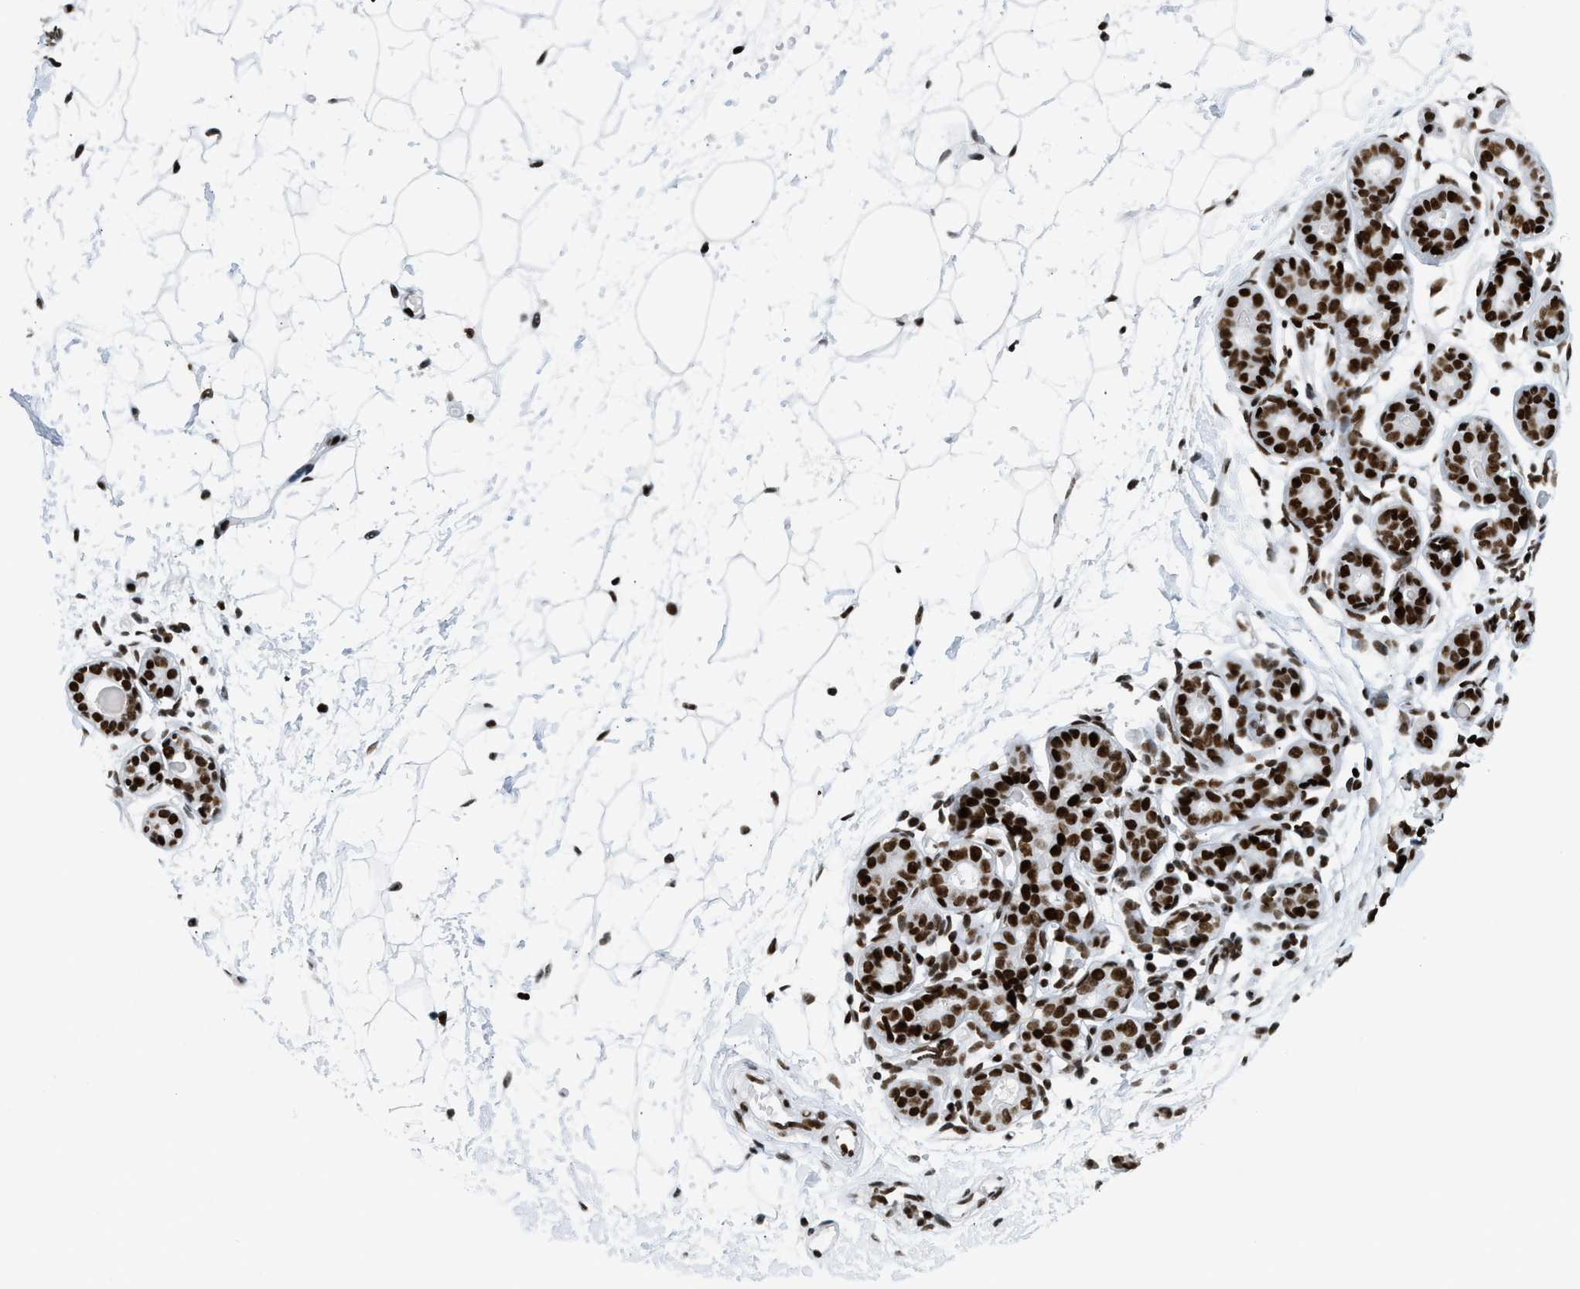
{"staining": {"intensity": "strong", "quantity": ">75%", "location": "nuclear"}, "tissue": "breast", "cell_type": "Adipocytes", "image_type": "normal", "snomed": [{"axis": "morphology", "description": "Normal tissue, NOS"}, {"axis": "topography", "description": "Breast"}], "caption": "DAB immunohistochemical staining of benign breast exhibits strong nuclear protein expression in approximately >75% of adipocytes.", "gene": "PIF1", "patient": {"sex": "female", "age": 22}}